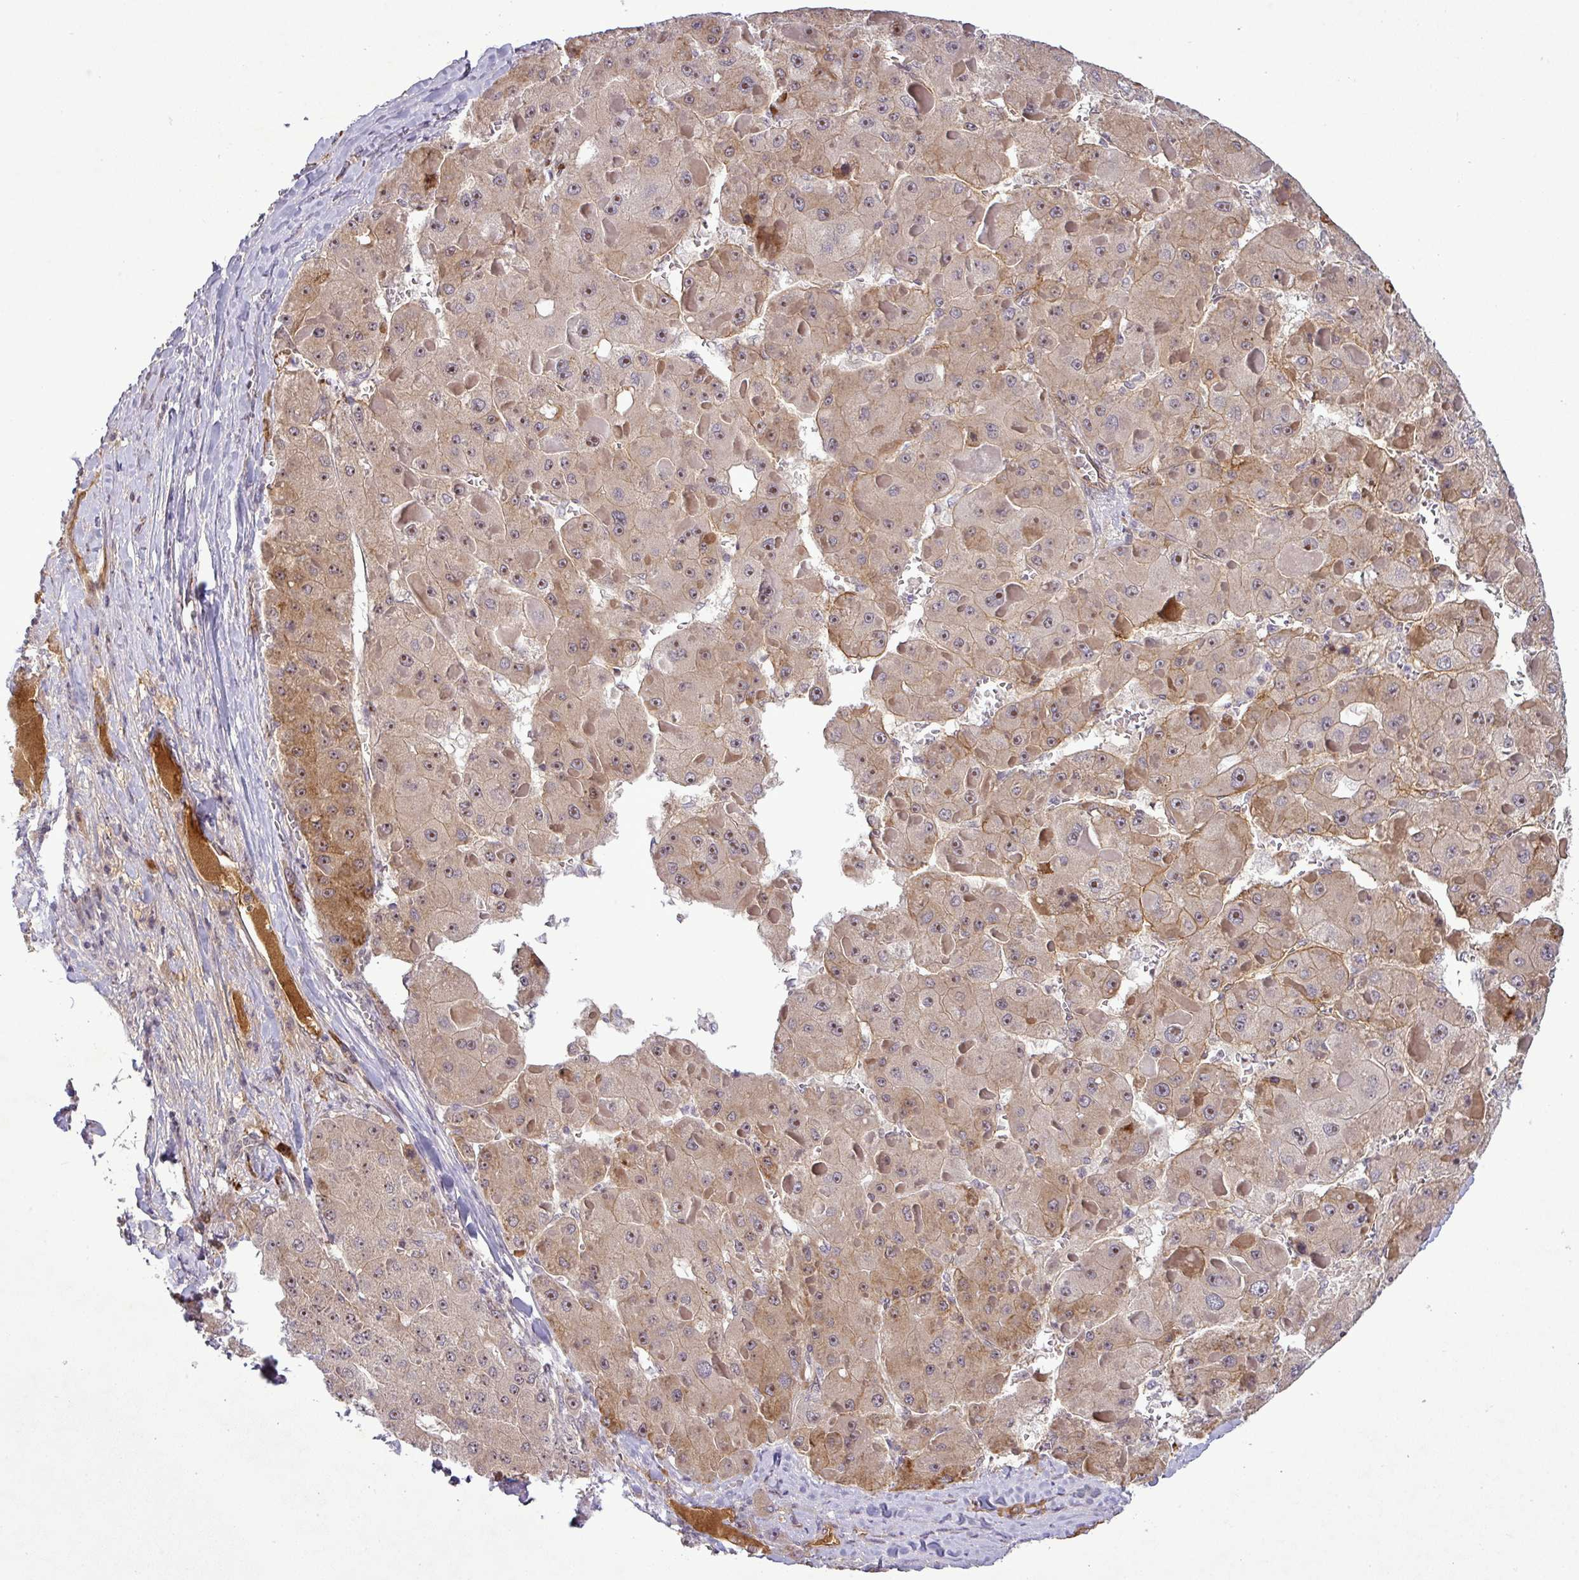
{"staining": {"intensity": "moderate", "quantity": ">75%", "location": "cytoplasmic/membranous,nuclear"}, "tissue": "liver cancer", "cell_type": "Tumor cells", "image_type": "cancer", "snomed": [{"axis": "morphology", "description": "Carcinoma, Hepatocellular, NOS"}, {"axis": "topography", "description": "Liver"}], "caption": "Tumor cells reveal medium levels of moderate cytoplasmic/membranous and nuclear staining in about >75% of cells in liver cancer.", "gene": "PCDH1", "patient": {"sex": "female", "age": 73}}